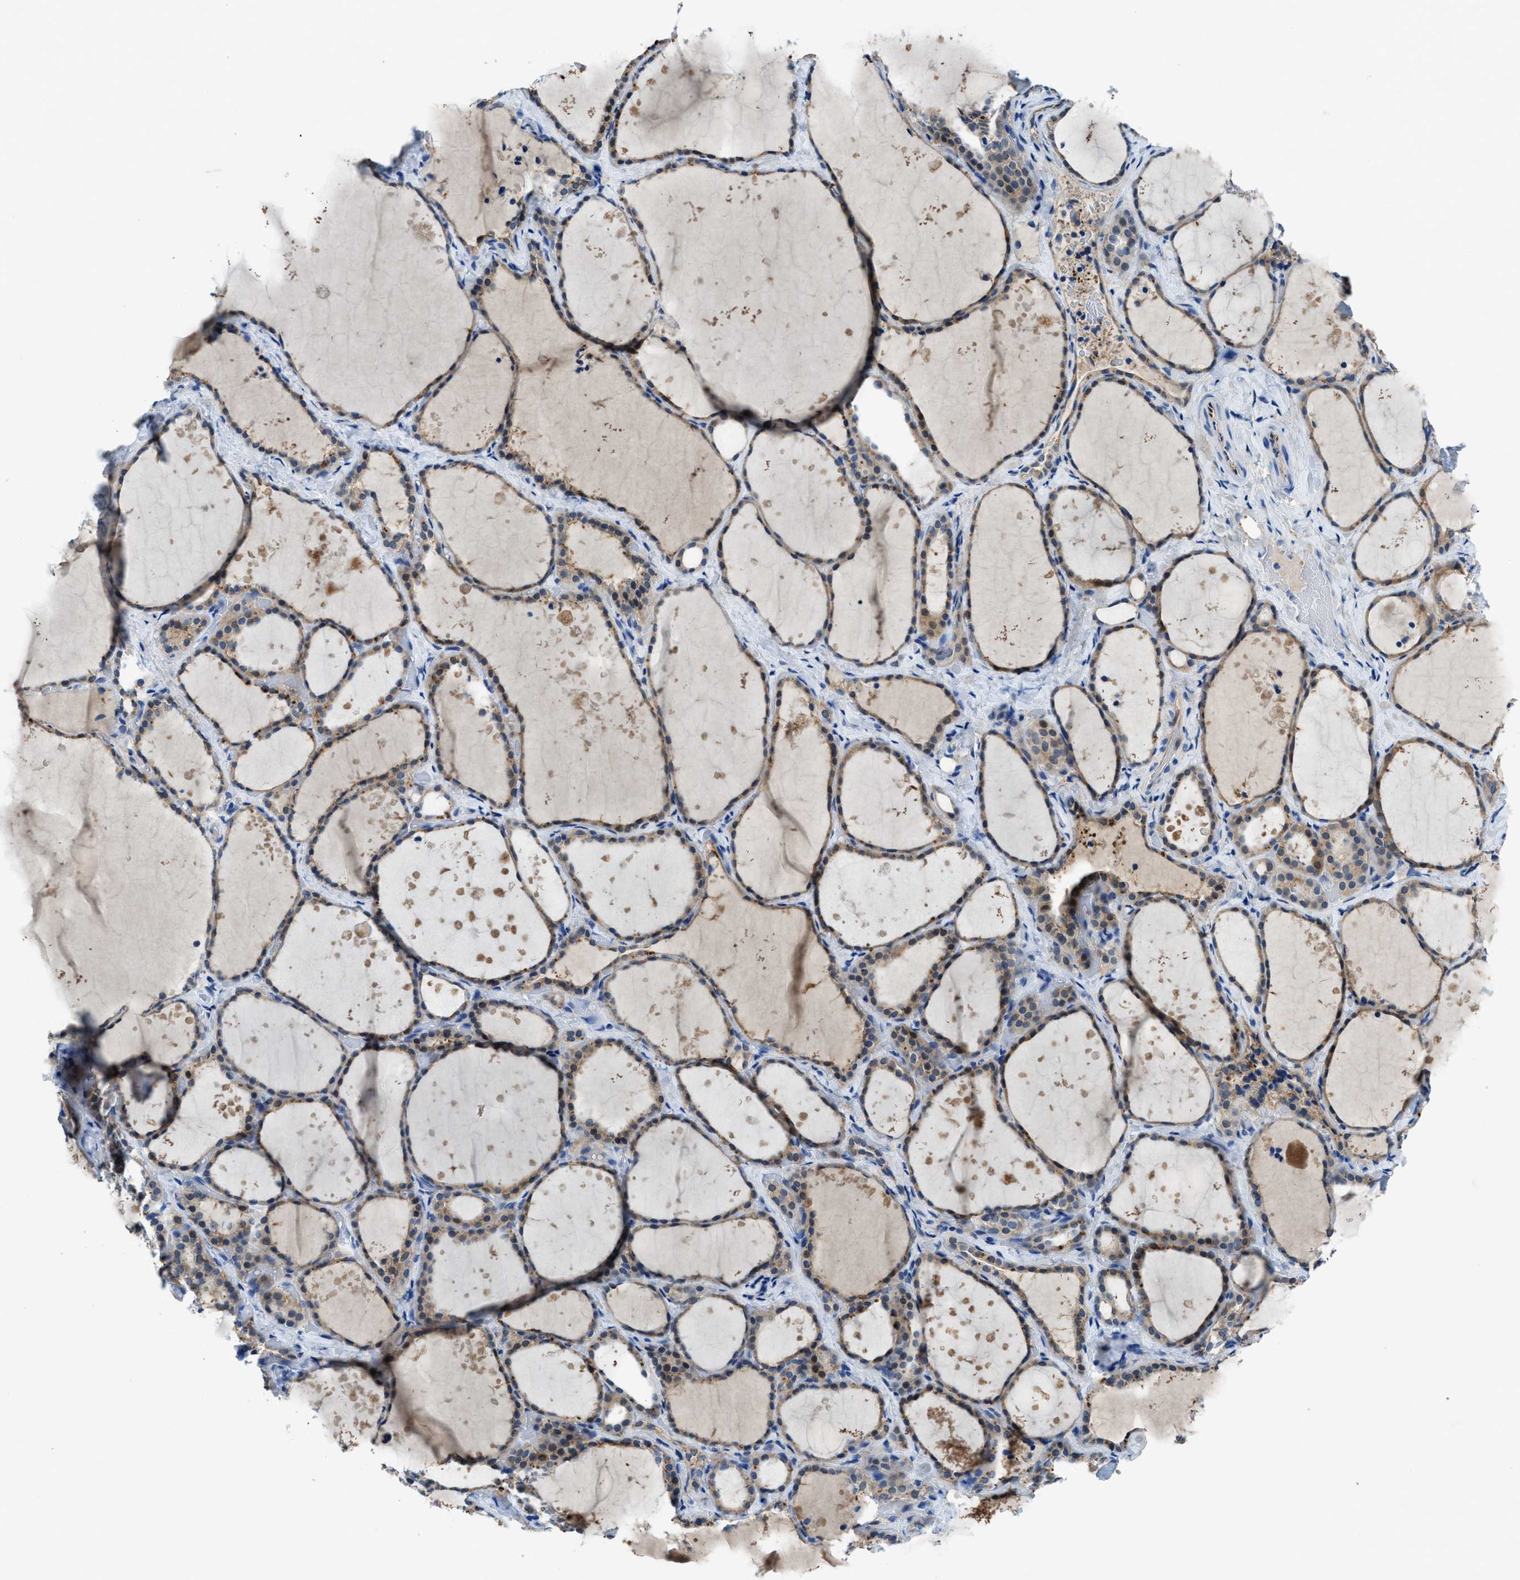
{"staining": {"intensity": "weak", "quantity": "25%-75%", "location": "cytoplasmic/membranous"}, "tissue": "thyroid gland", "cell_type": "Glandular cells", "image_type": "normal", "snomed": [{"axis": "morphology", "description": "Normal tissue, NOS"}, {"axis": "topography", "description": "Thyroid gland"}], "caption": "Brown immunohistochemical staining in normal thyroid gland exhibits weak cytoplasmic/membranous expression in about 25%-75% of glandular cells.", "gene": "PTGFRN", "patient": {"sex": "female", "age": 44}}